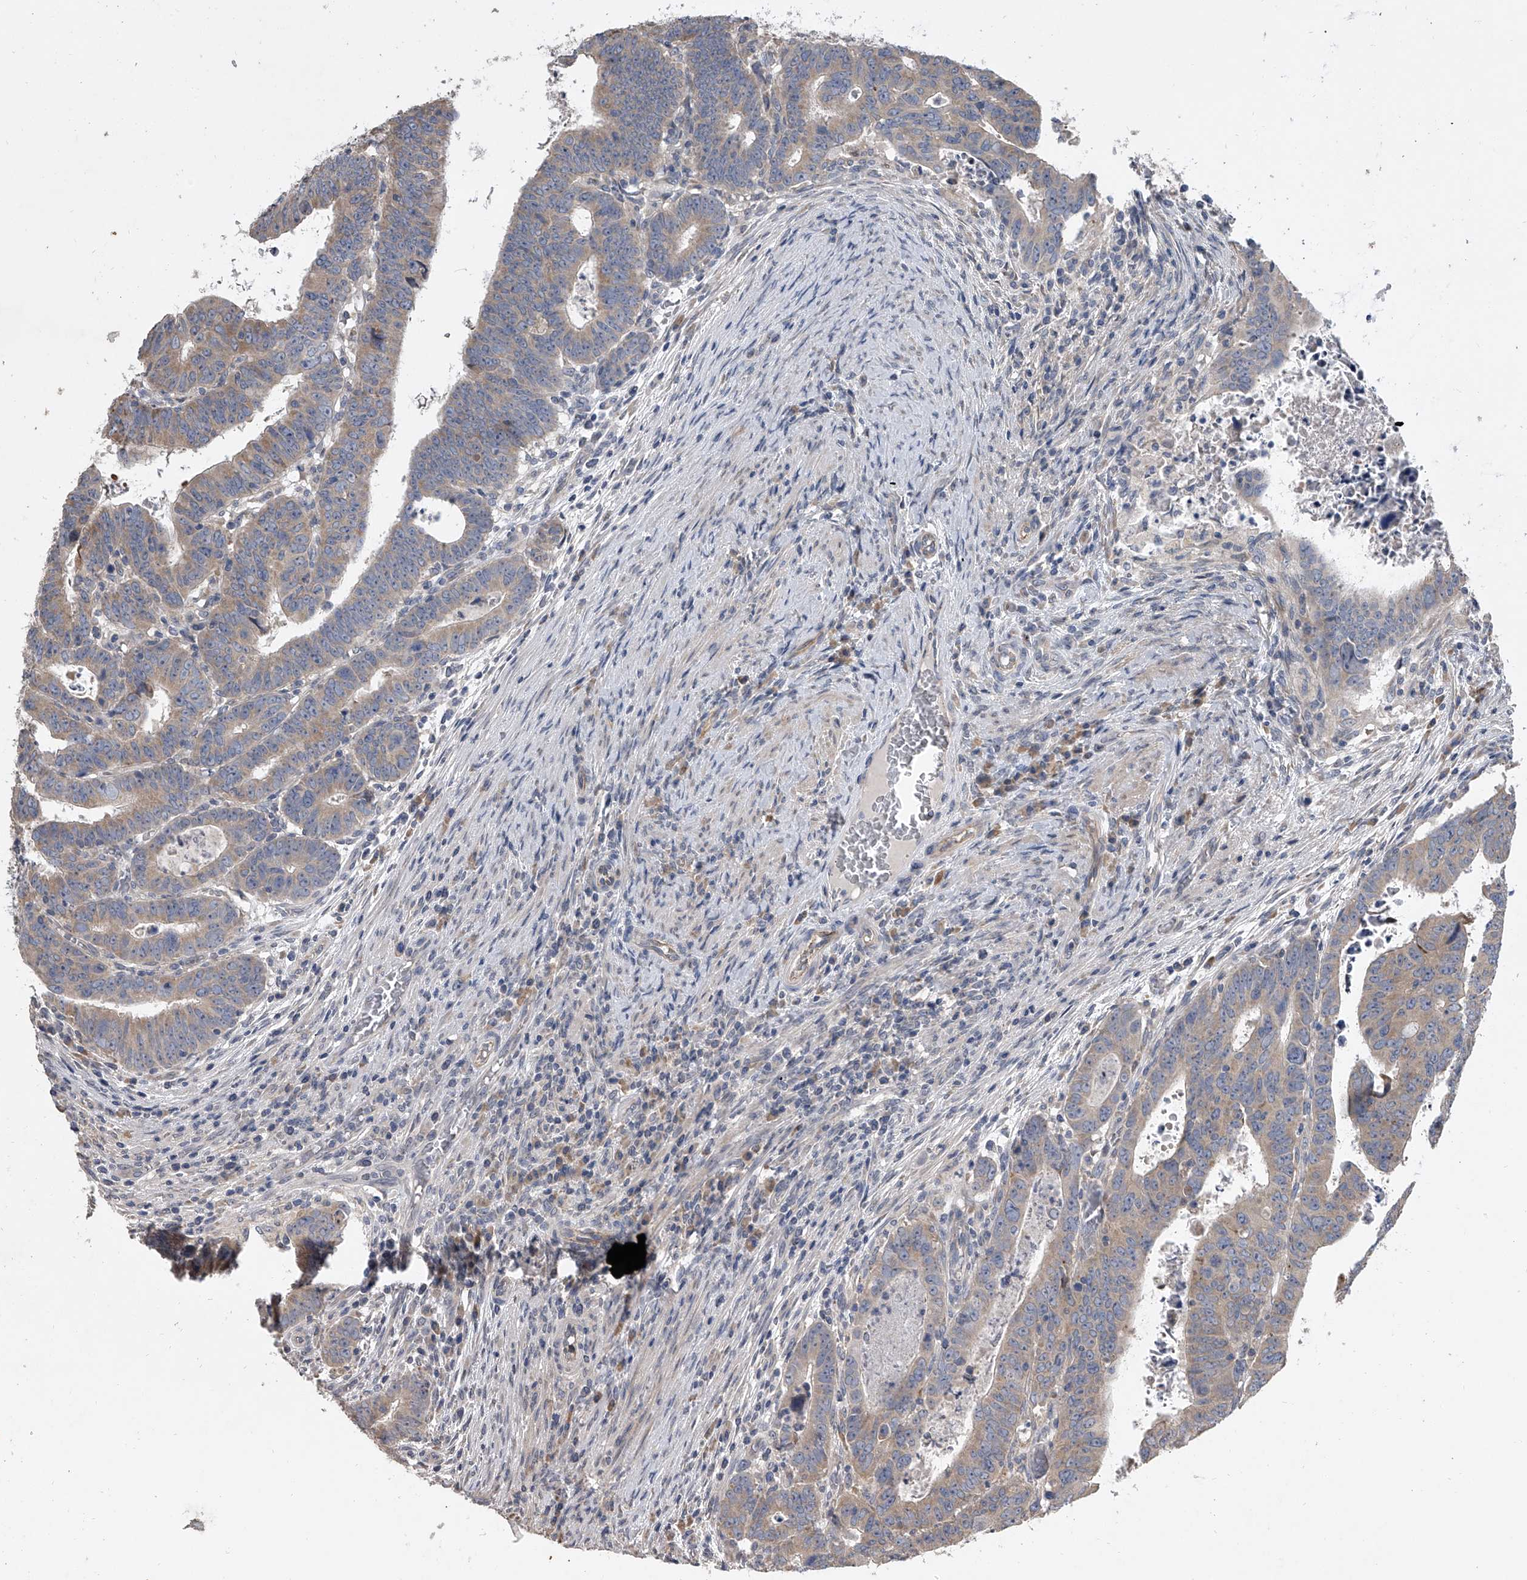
{"staining": {"intensity": "weak", "quantity": ">75%", "location": "cytoplasmic/membranous"}, "tissue": "colorectal cancer", "cell_type": "Tumor cells", "image_type": "cancer", "snomed": [{"axis": "morphology", "description": "Normal tissue, NOS"}, {"axis": "morphology", "description": "Adenocarcinoma, NOS"}, {"axis": "topography", "description": "Rectum"}], "caption": "DAB (3,3'-diaminobenzidine) immunohistochemical staining of human colorectal cancer exhibits weak cytoplasmic/membranous protein expression in approximately >75% of tumor cells.", "gene": "DOCK9", "patient": {"sex": "female", "age": 65}}